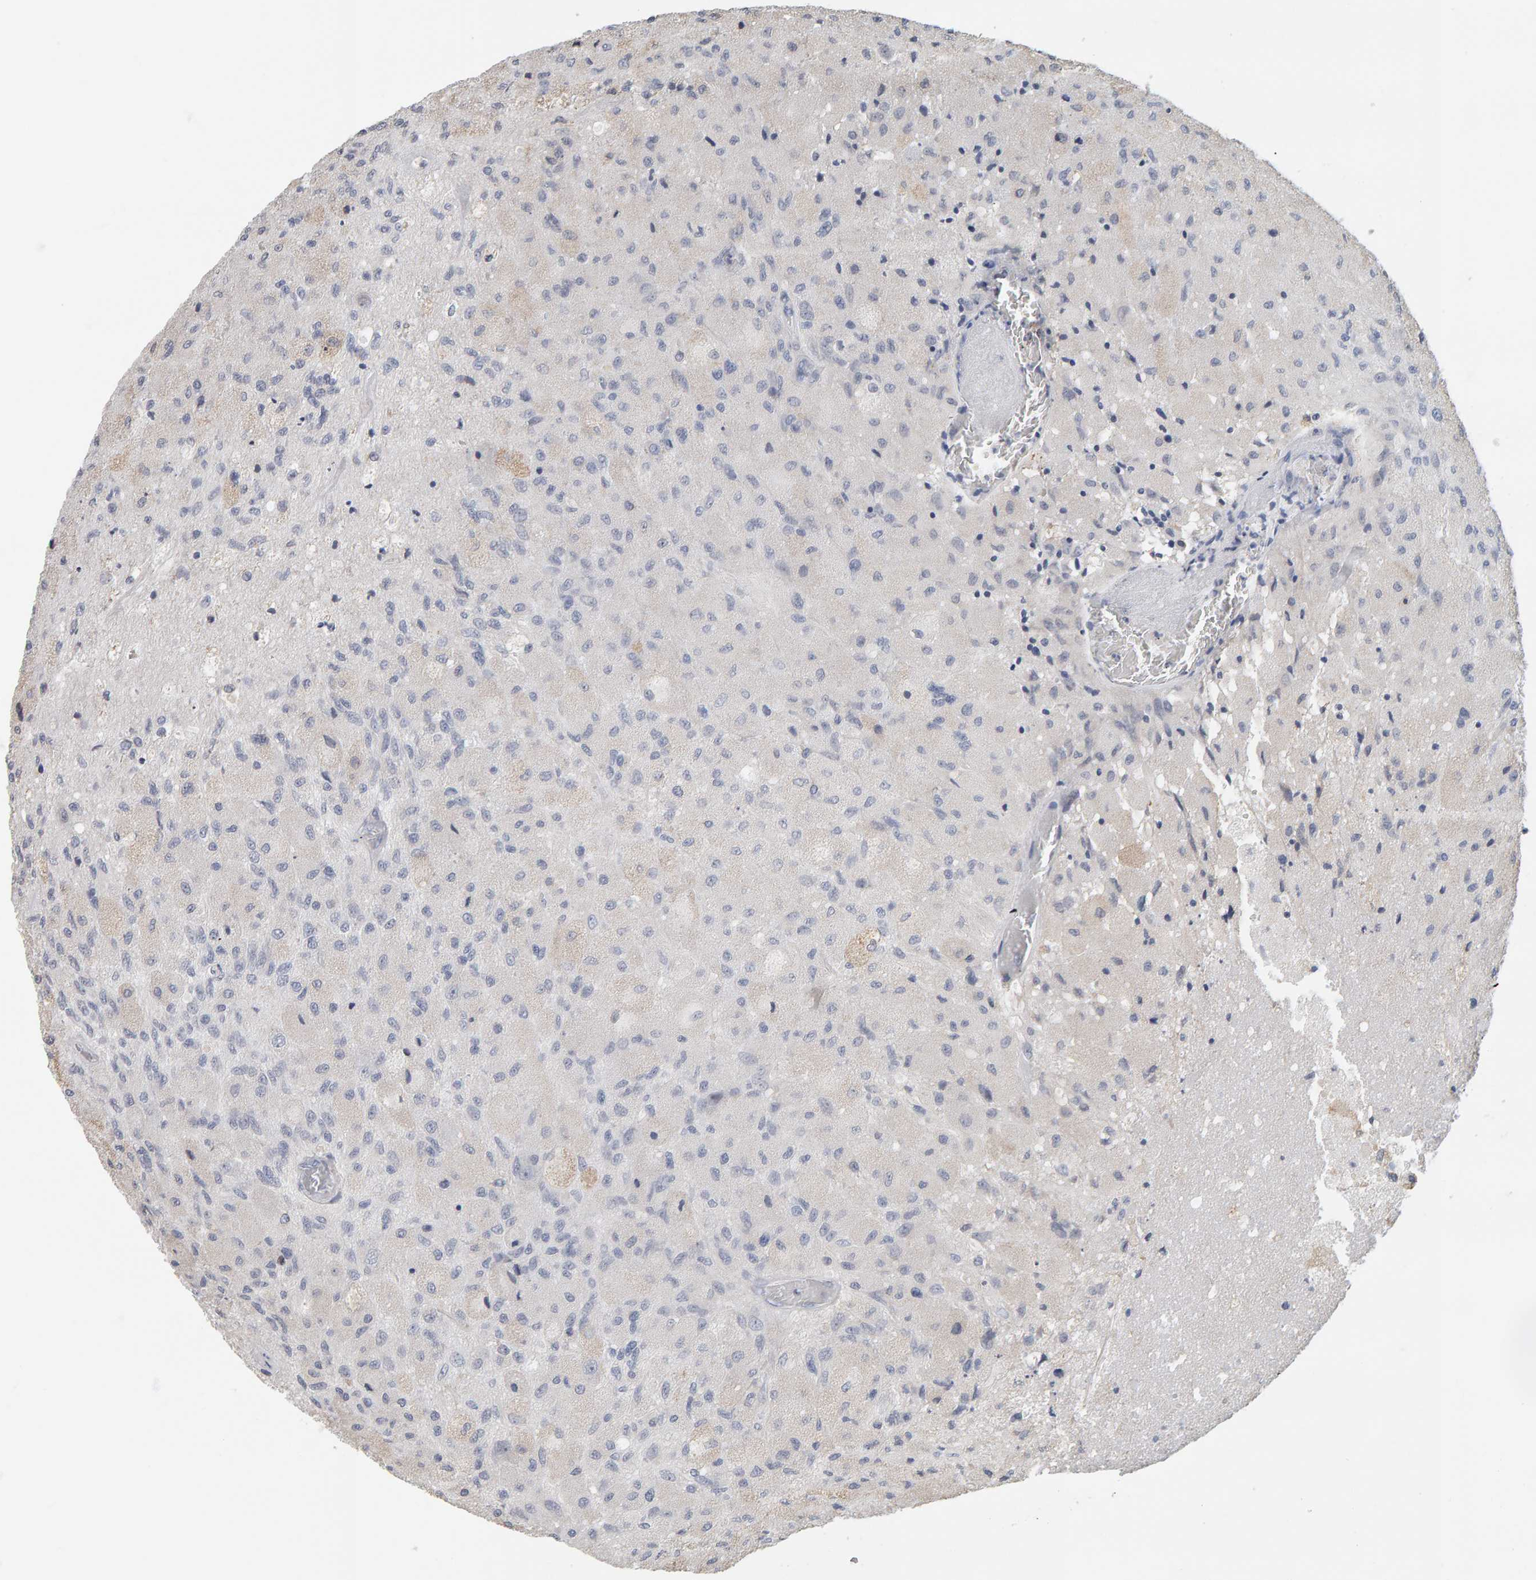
{"staining": {"intensity": "negative", "quantity": "none", "location": "none"}, "tissue": "glioma", "cell_type": "Tumor cells", "image_type": "cancer", "snomed": [{"axis": "morphology", "description": "Normal tissue, NOS"}, {"axis": "morphology", "description": "Glioma, malignant, High grade"}, {"axis": "topography", "description": "Cerebral cortex"}], "caption": "This is an immunohistochemistry photomicrograph of malignant glioma (high-grade). There is no staining in tumor cells.", "gene": "ADHFE1", "patient": {"sex": "male", "age": 77}}